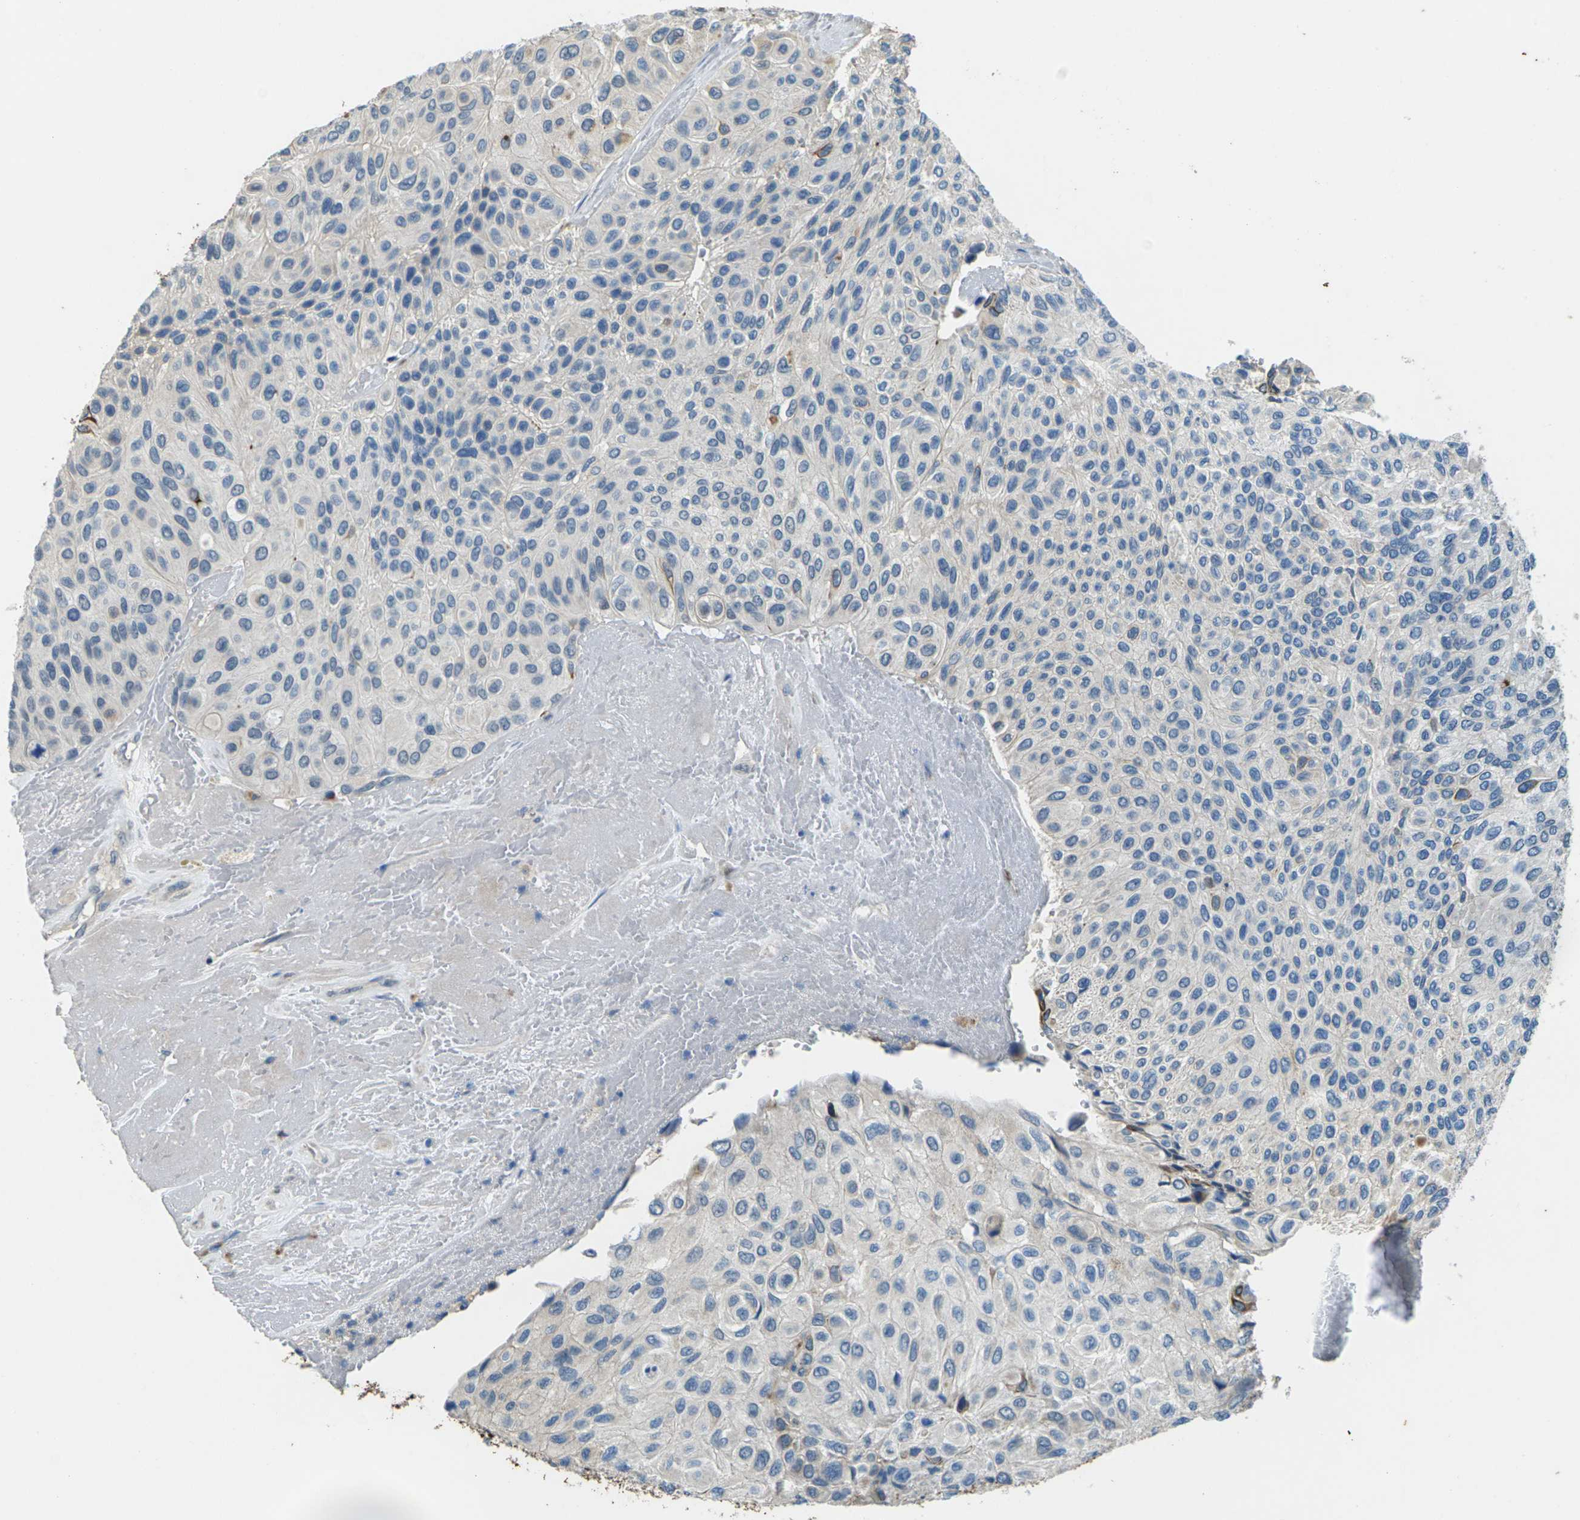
{"staining": {"intensity": "weak", "quantity": "<25%", "location": "cytoplasmic/membranous"}, "tissue": "urothelial cancer", "cell_type": "Tumor cells", "image_type": "cancer", "snomed": [{"axis": "morphology", "description": "Urothelial carcinoma, High grade"}, {"axis": "topography", "description": "Urinary bladder"}], "caption": "Histopathology image shows no protein expression in tumor cells of urothelial carcinoma (high-grade) tissue.", "gene": "SIGLEC14", "patient": {"sex": "male", "age": 66}}